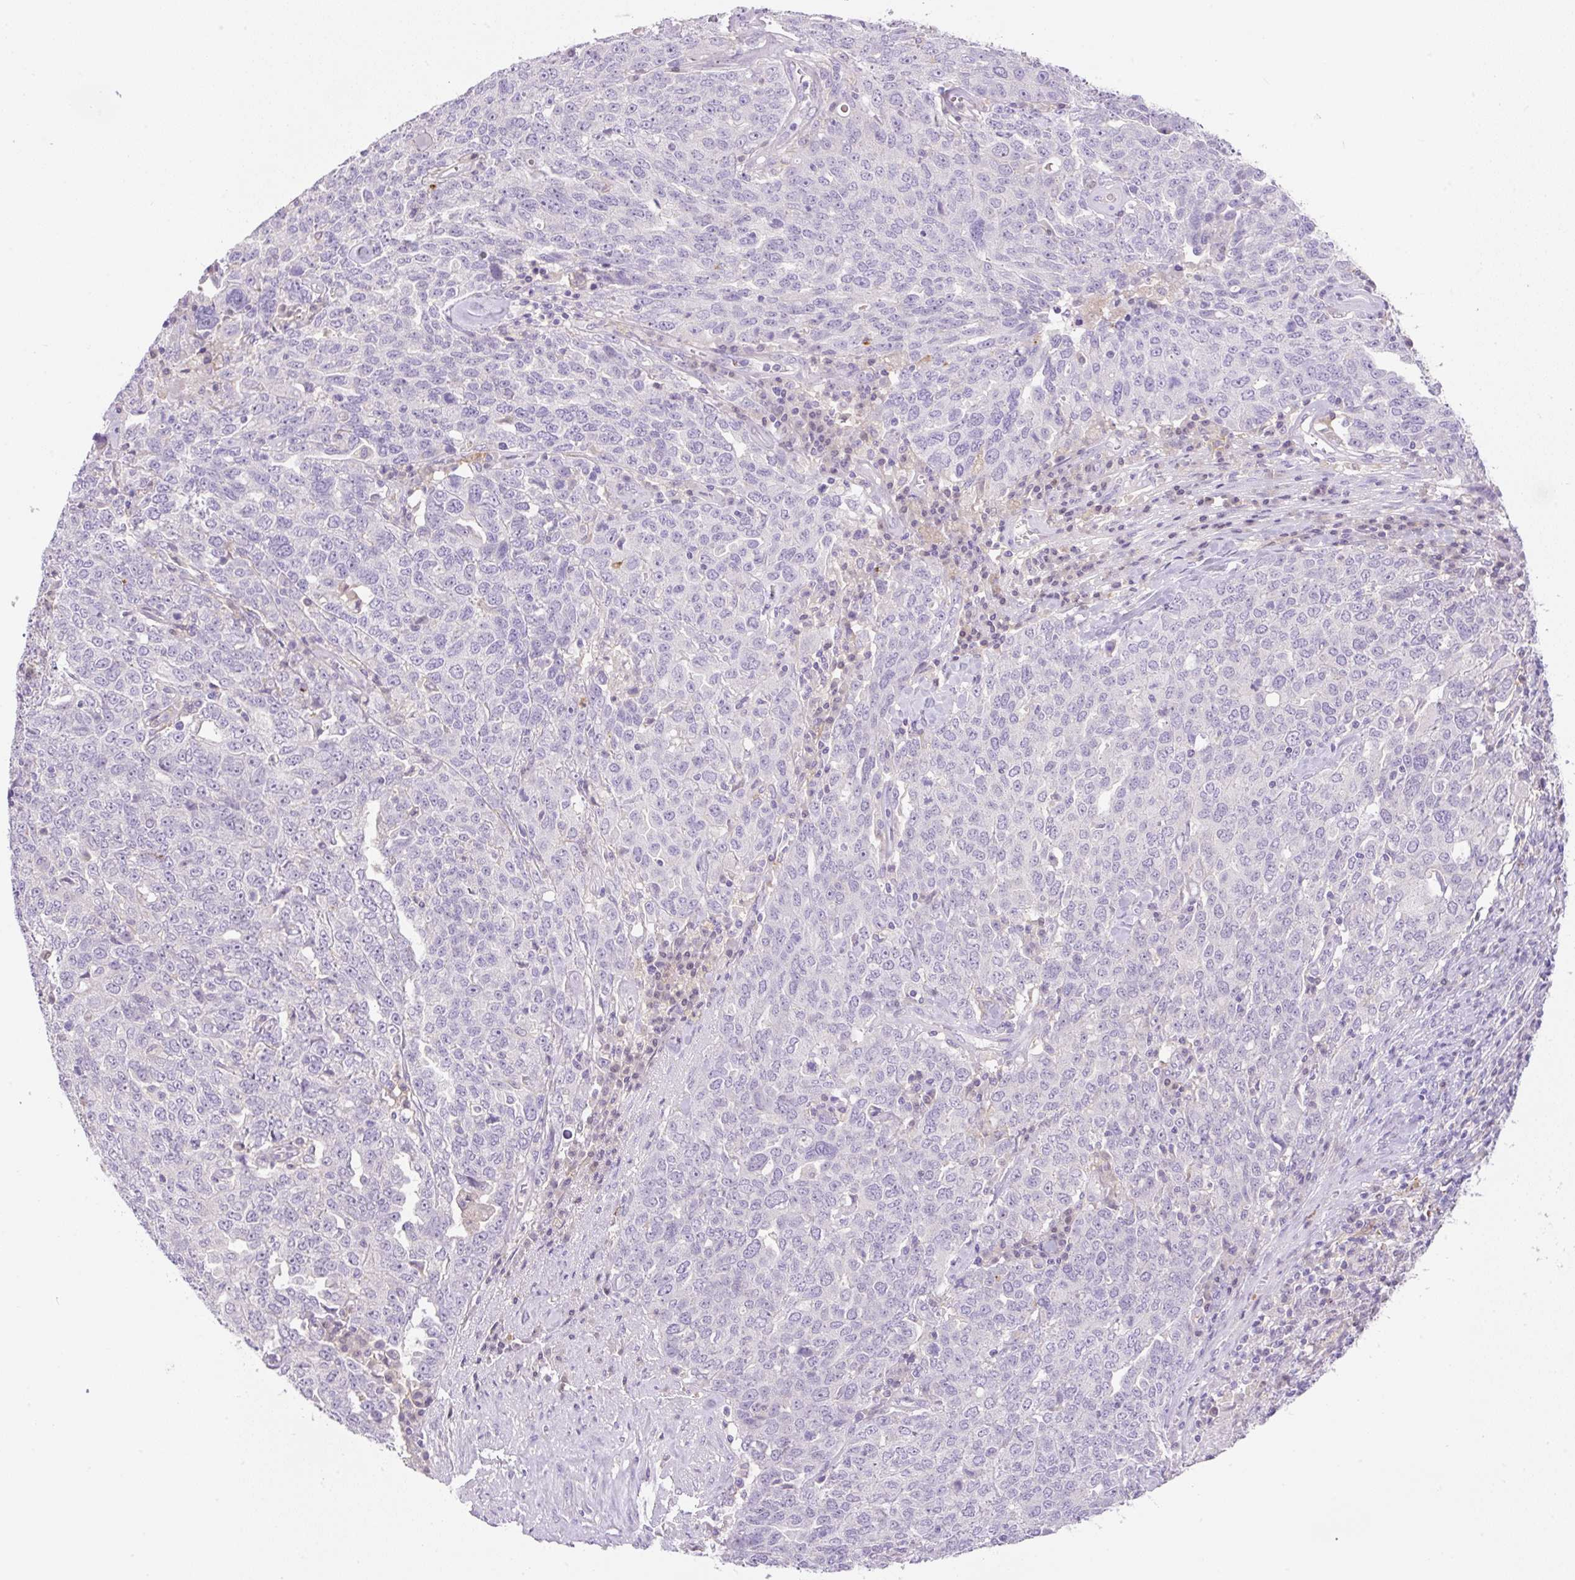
{"staining": {"intensity": "negative", "quantity": "none", "location": "none"}, "tissue": "ovarian cancer", "cell_type": "Tumor cells", "image_type": "cancer", "snomed": [{"axis": "morphology", "description": "Carcinoma, endometroid"}, {"axis": "topography", "description": "Ovary"}], "caption": "The immunohistochemistry (IHC) micrograph has no significant expression in tumor cells of ovarian cancer tissue.", "gene": "TDRD15", "patient": {"sex": "female", "age": 62}}